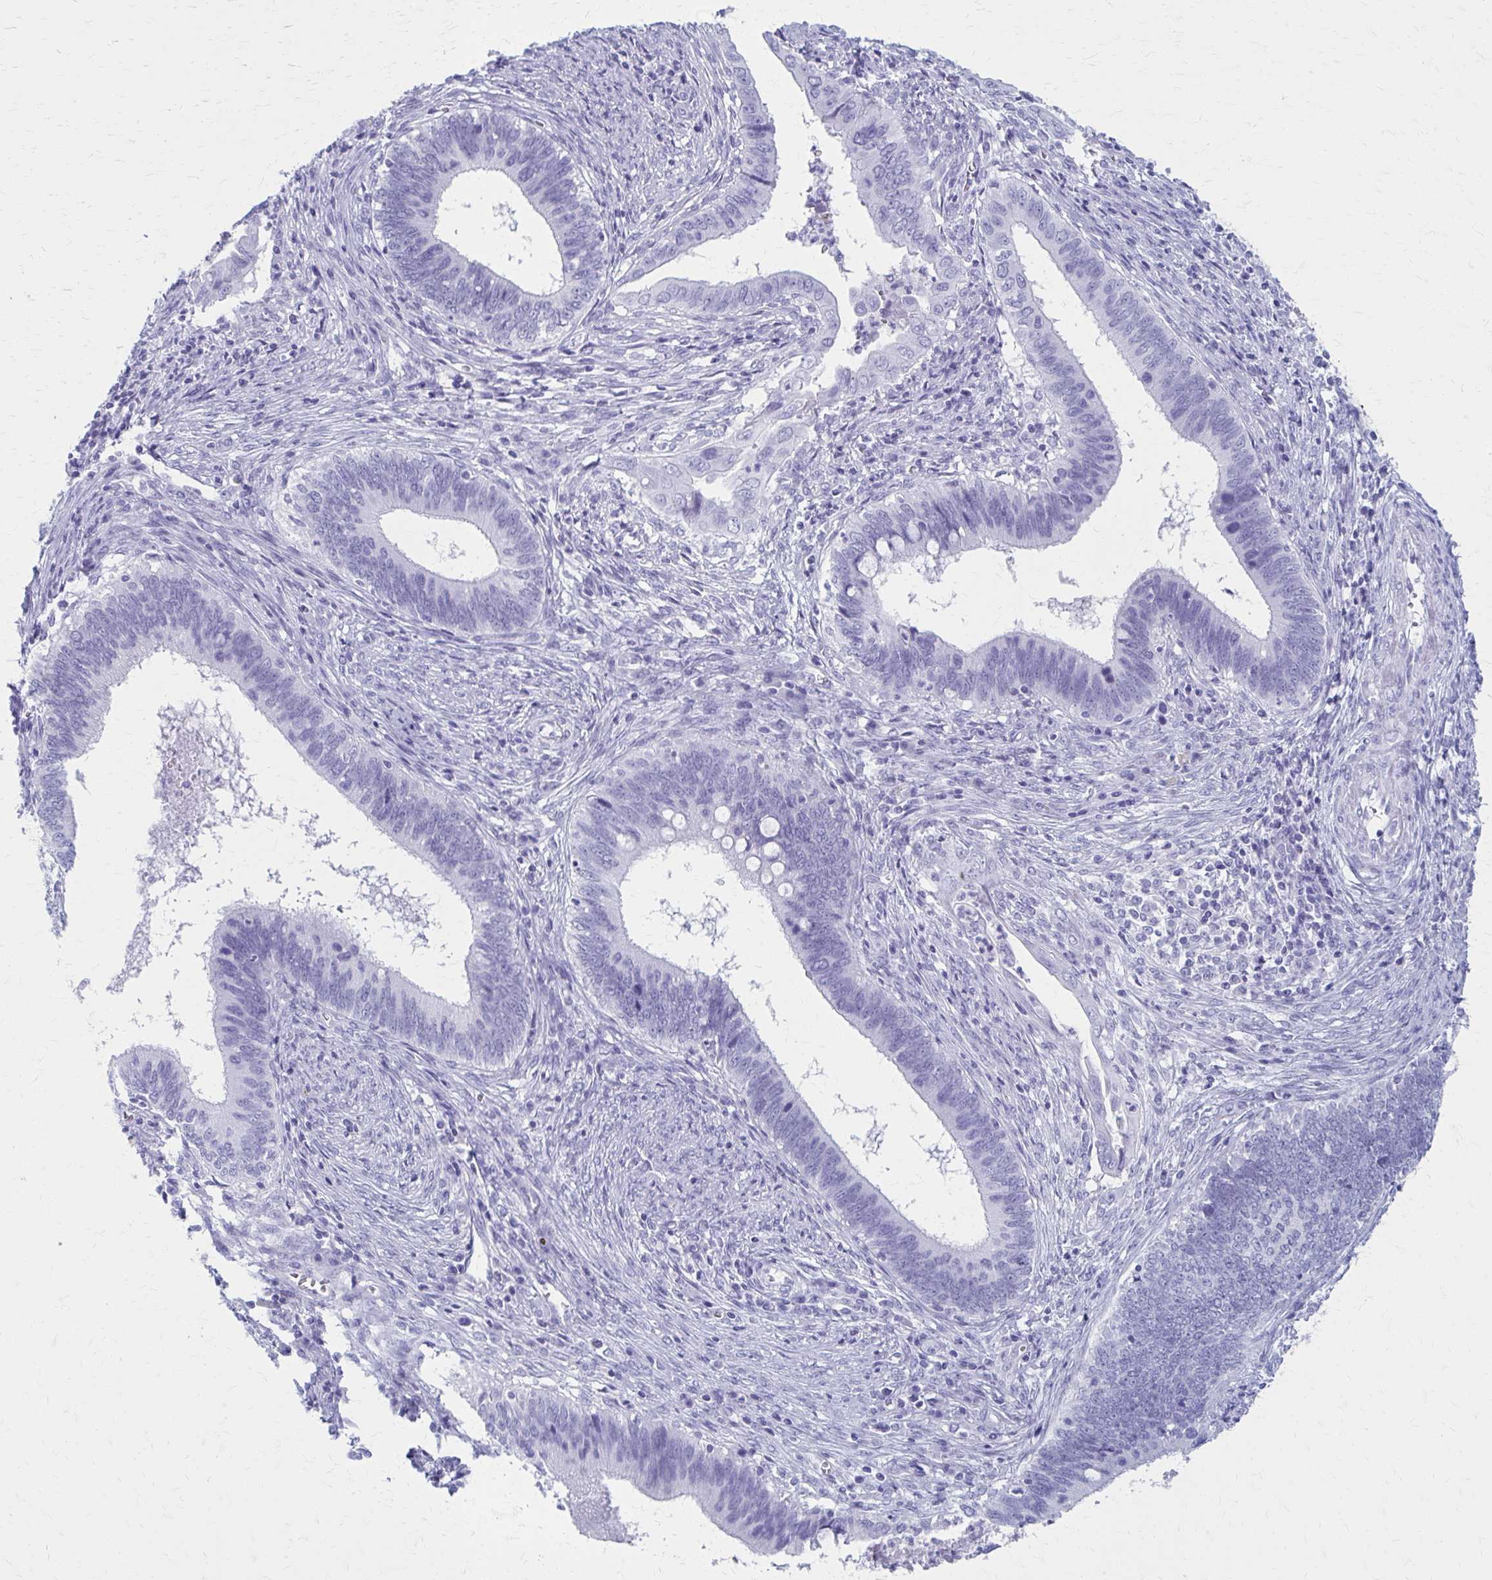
{"staining": {"intensity": "negative", "quantity": "none", "location": "none"}, "tissue": "cervical cancer", "cell_type": "Tumor cells", "image_type": "cancer", "snomed": [{"axis": "morphology", "description": "Adenocarcinoma, NOS"}, {"axis": "topography", "description": "Cervix"}], "caption": "There is no significant positivity in tumor cells of adenocarcinoma (cervical).", "gene": "CELF5", "patient": {"sex": "female", "age": 42}}